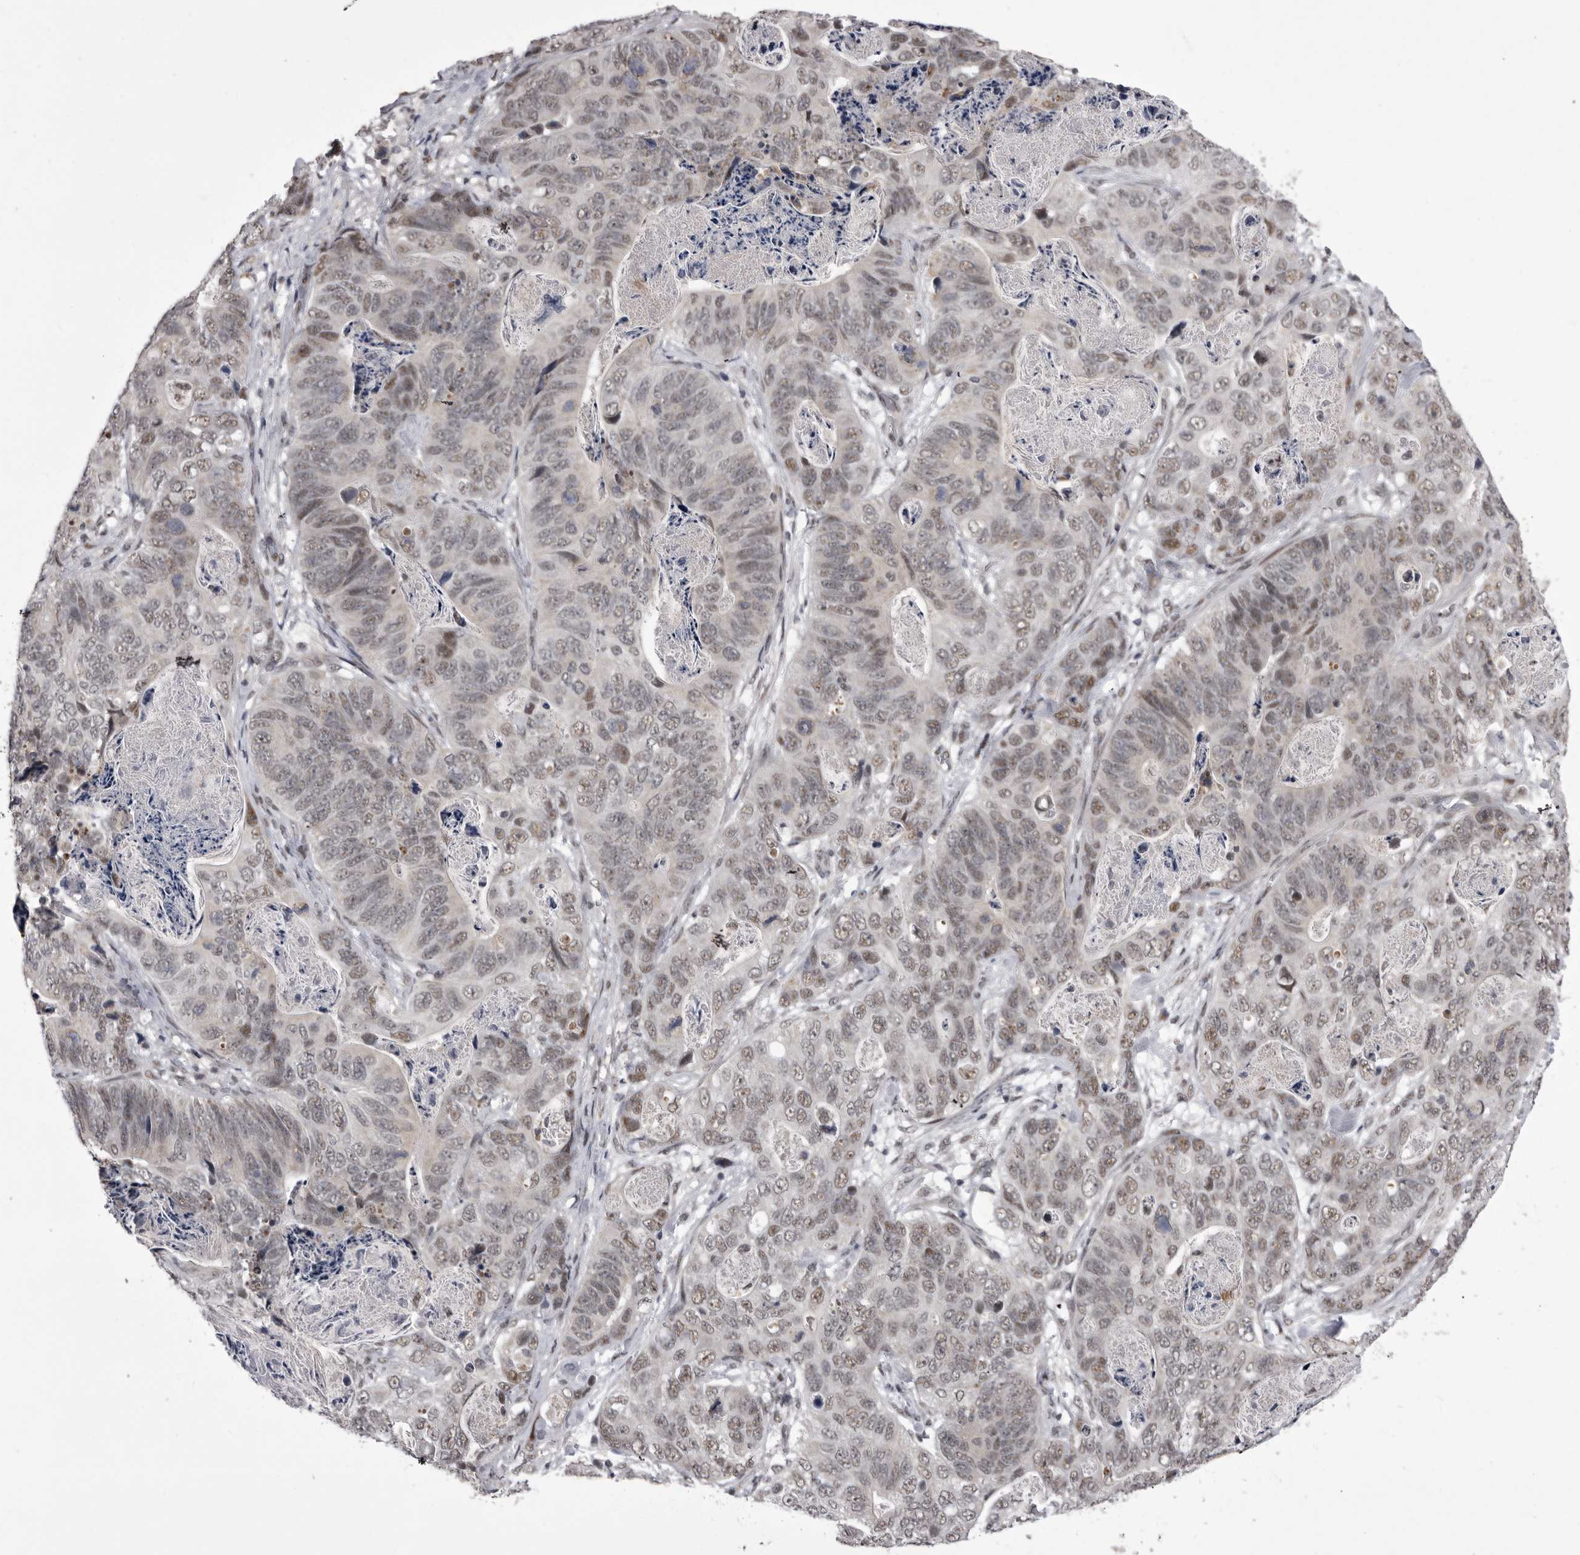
{"staining": {"intensity": "weak", "quantity": "<25%", "location": "nuclear"}, "tissue": "stomach cancer", "cell_type": "Tumor cells", "image_type": "cancer", "snomed": [{"axis": "morphology", "description": "Normal tissue, NOS"}, {"axis": "morphology", "description": "Adenocarcinoma, NOS"}, {"axis": "topography", "description": "Stomach"}], "caption": "Immunohistochemistry (IHC) of stomach adenocarcinoma shows no positivity in tumor cells.", "gene": "PRPF3", "patient": {"sex": "female", "age": 89}}